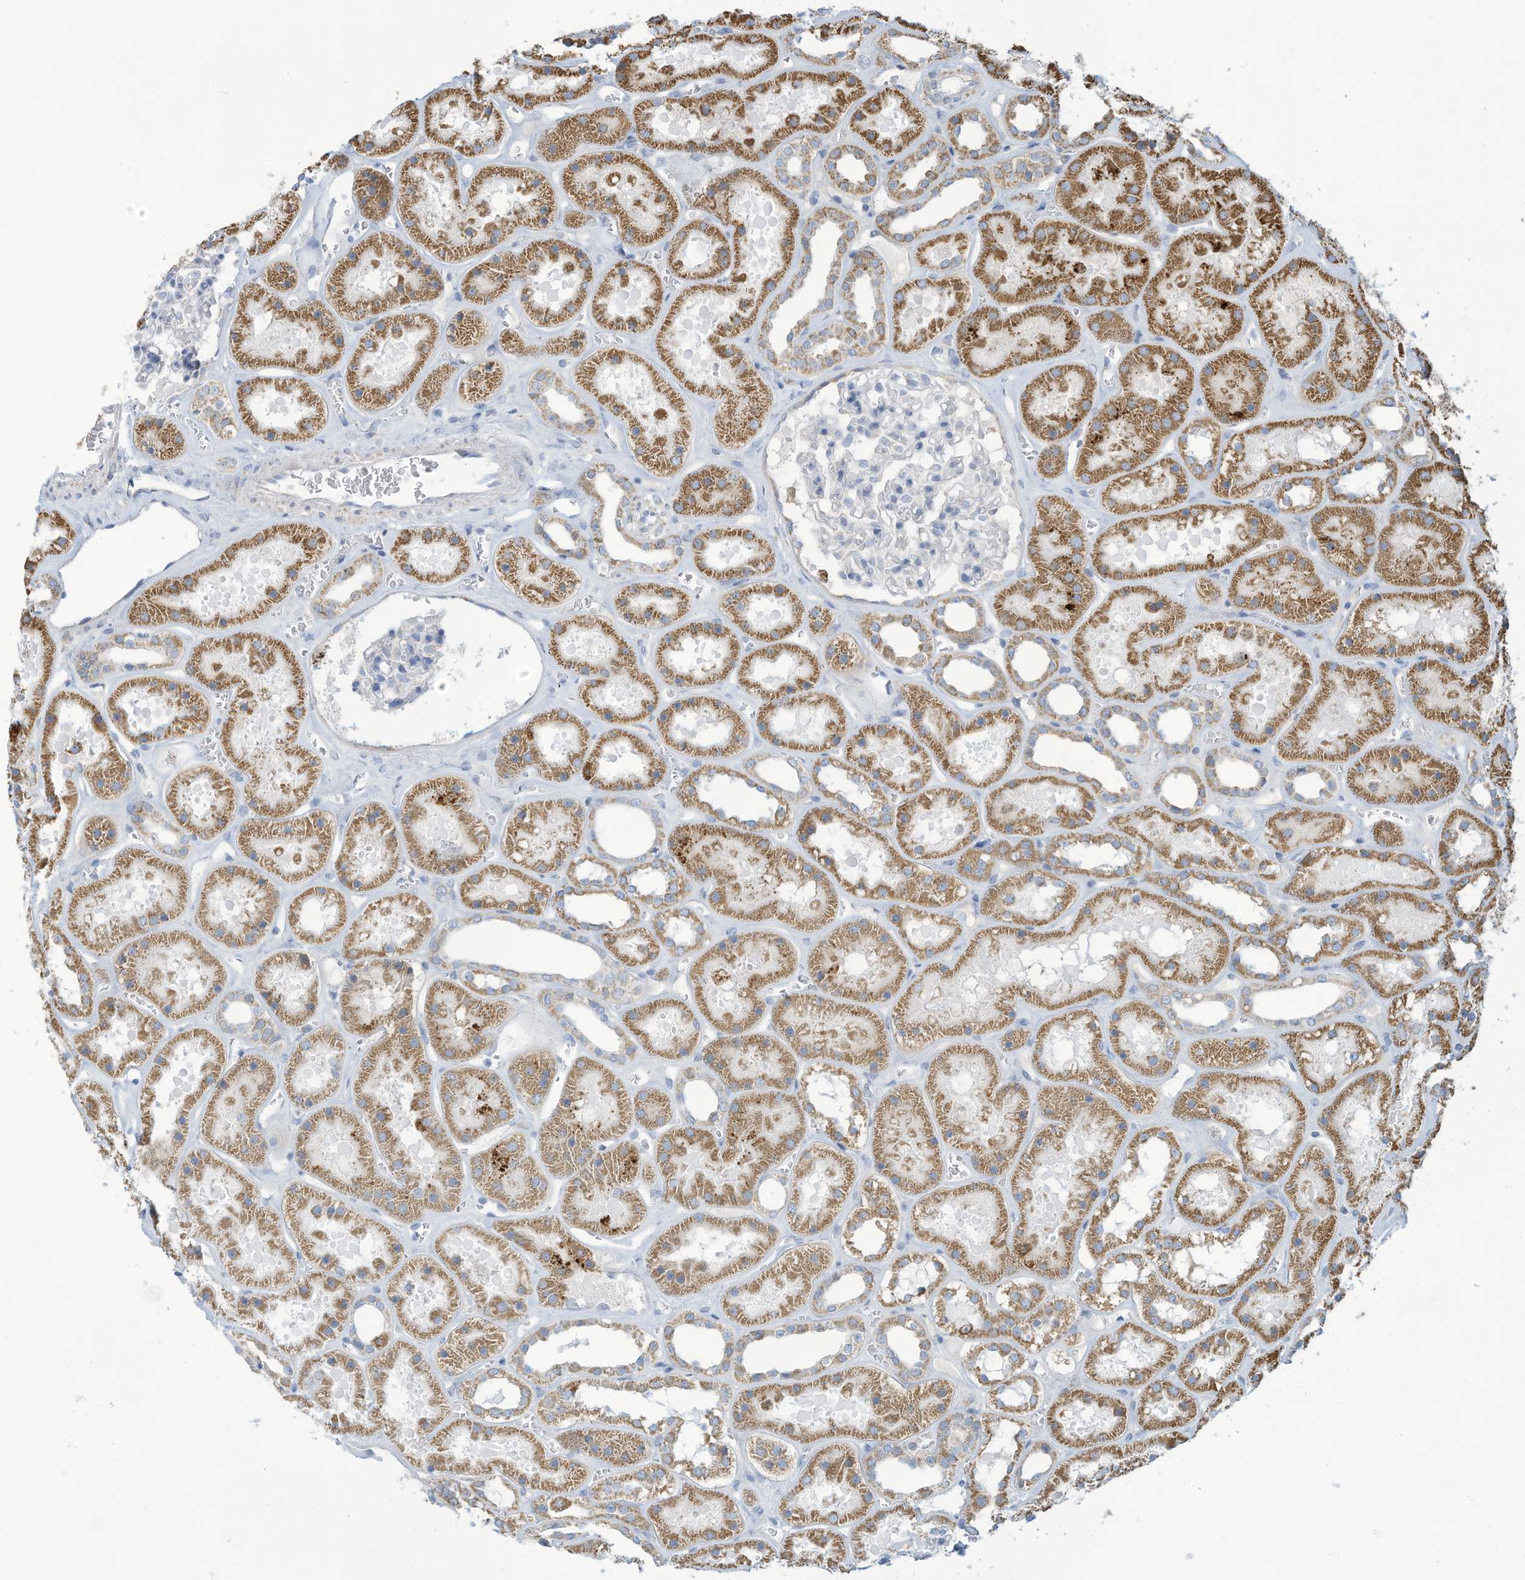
{"staining": {"intensity": "negative", "quantity": "none", "location": "none"}, "tissue": "kidney", "cell_type": "Cells in glomeruli", "image_type": "normal", "snomed": [{"axis": "morphology", "description": "Normal tissue, NOS"}, {"axis": "topography", "description": "Kidney"}], "caption": "Protein analysis of benign kidney shows no significant positivity in cells in glomeruli.", "gene": "NLN", "patient": {"sex": "female", "age": 41}}